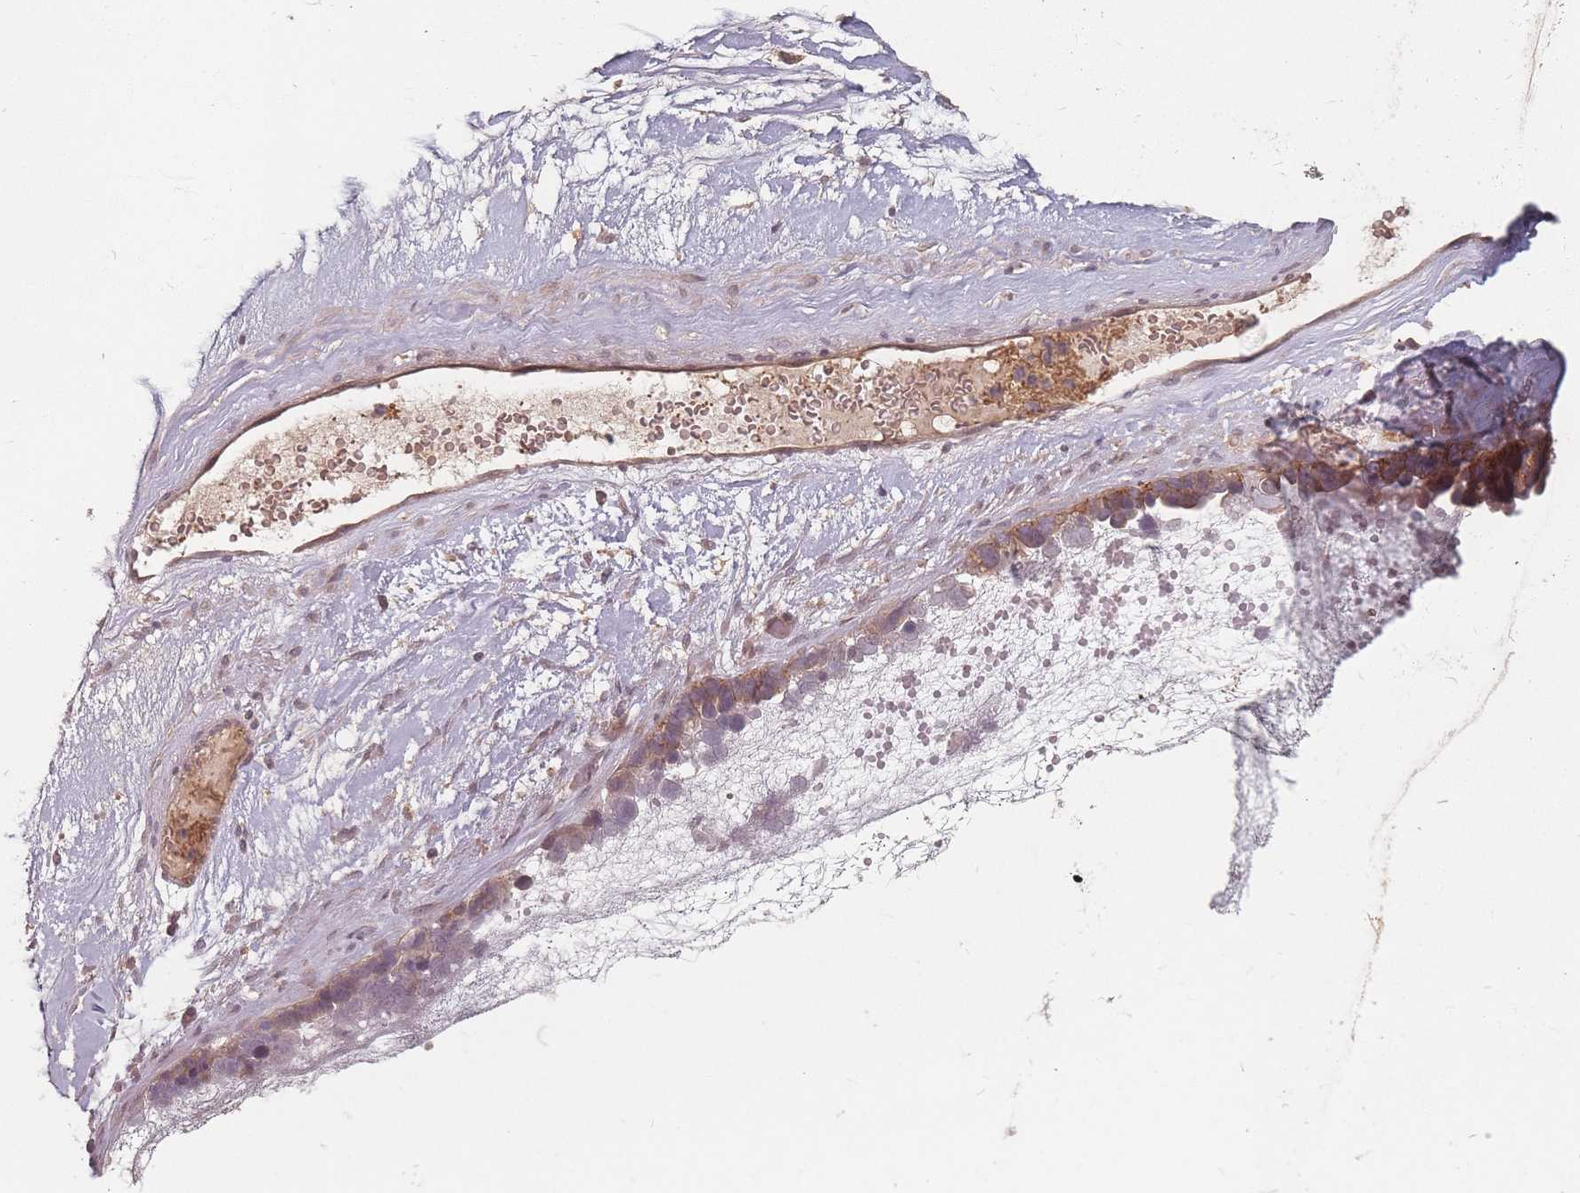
{"staining": {"intensity": "moderate", "quantity": "25%-75%", "location": "cytoplasmic/membranous"}, "tissue": "ovarian cancer", "cell_type": "Tumor cells", "image_type": "cancer", "snomed": [{"axis": "morphology", "description": "Cystadenocarcinoma, serous, NOS"}, {"axis": "topography", "description": "Ovary"}], "caption": "An image of ovarian serous cystadenocarcinoma stained for a protein shows moderate cytoplasmic/membranous brown staining in tumor cells.", "gene": "HAGH", "patient": {"sex": "female", "age": 54}}